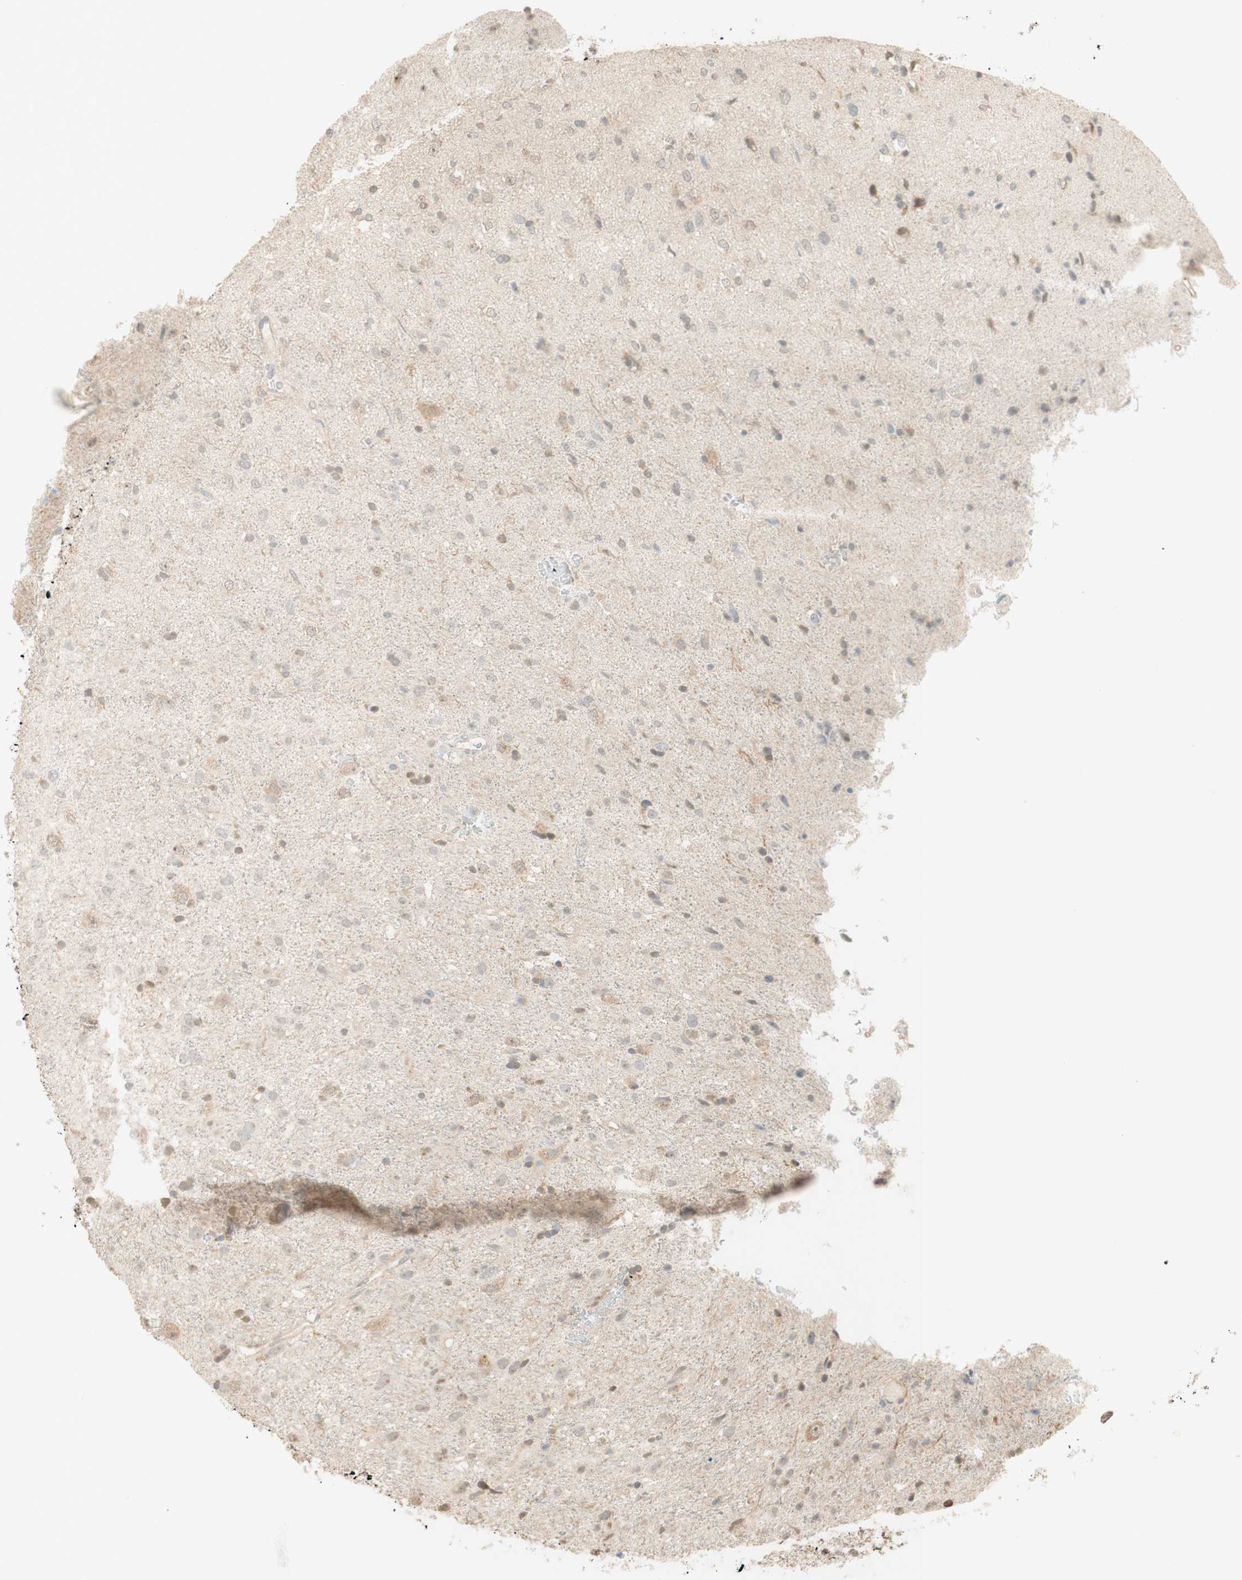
{"staining": {"intensity": "weak", "quantity": "<25%", "location": "cytoplasmic/membranous,nuclear"}, "tissue": "glioma", "cell_type": "Tumor cells", "image_type": "cancer", "snomed": [{"axis": "morphology", "description": "Glioma, malignant, Low grade"}, {"axis": "topography", "description": "Brain"}], "caption": "Human glioma stained for a protein using IHC reveals no expression in tumor cells.", "gene": "SPINT2", "patient": {"sex": "male", "age": 77}}